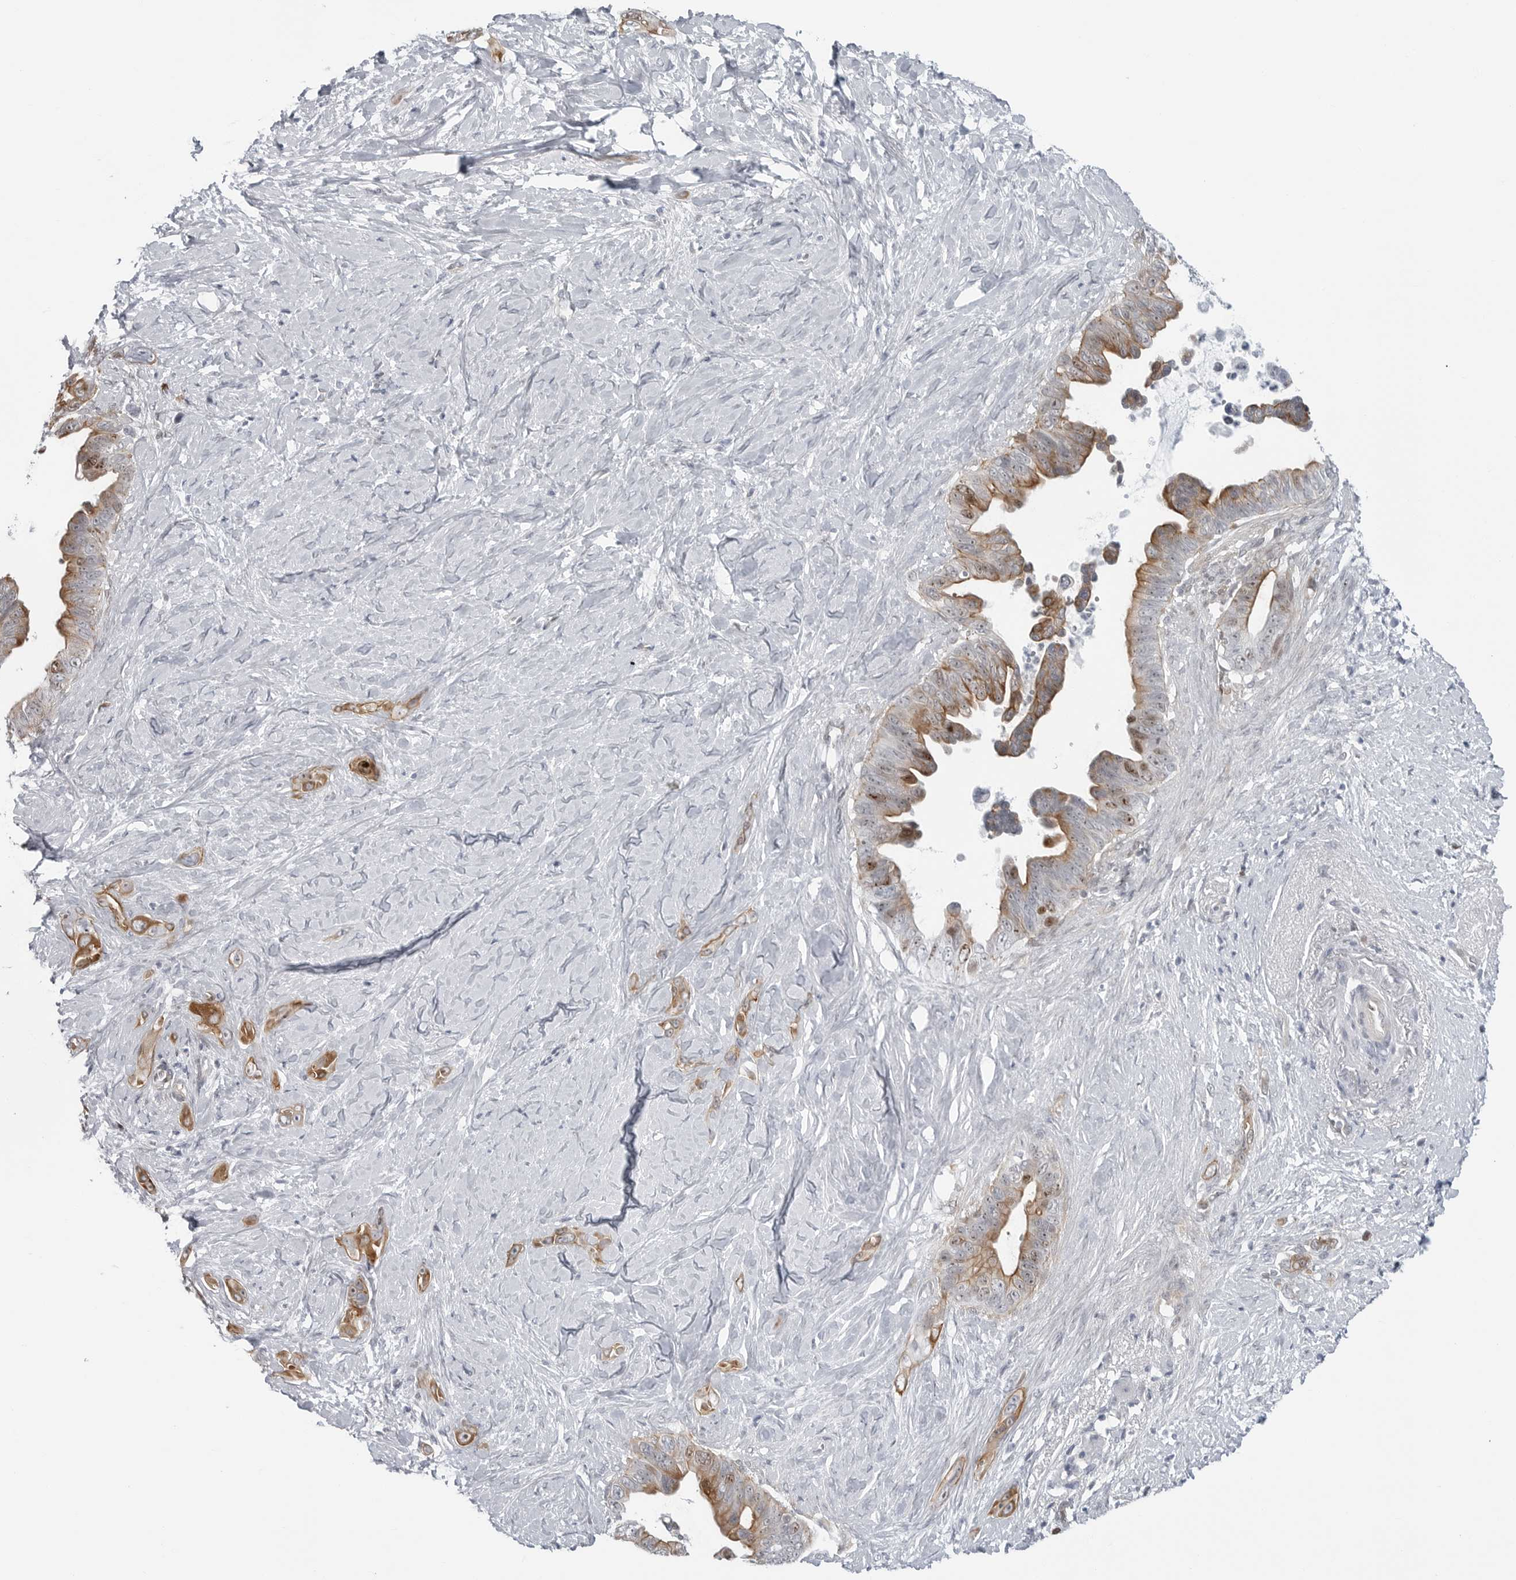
{"staining": {"intensity": "moderate", "quantity": "<25%", "location": "cytoplasmic/membranous,nuclear"}, "tissue": "pancreatic cancer", "cell_type": "Tumor cells", "image_type": "cancer", "snomed": [{"axis": "morphology", "description": "Adenocarcinoma, NOS"}, {"axis": "topography", "description": "Pancreas"}], "caption": "This micrograph reveals pancreatic adenocarcinoma stained with IHC to label a protein in brown. The cytoplasmic/membranous and nuclear of tumor cells show moderate positivity for the protein. Nuclei are counter-stained blue.", "gene": "FAM135B", "patient": {"sex": "female", "age": 72}}